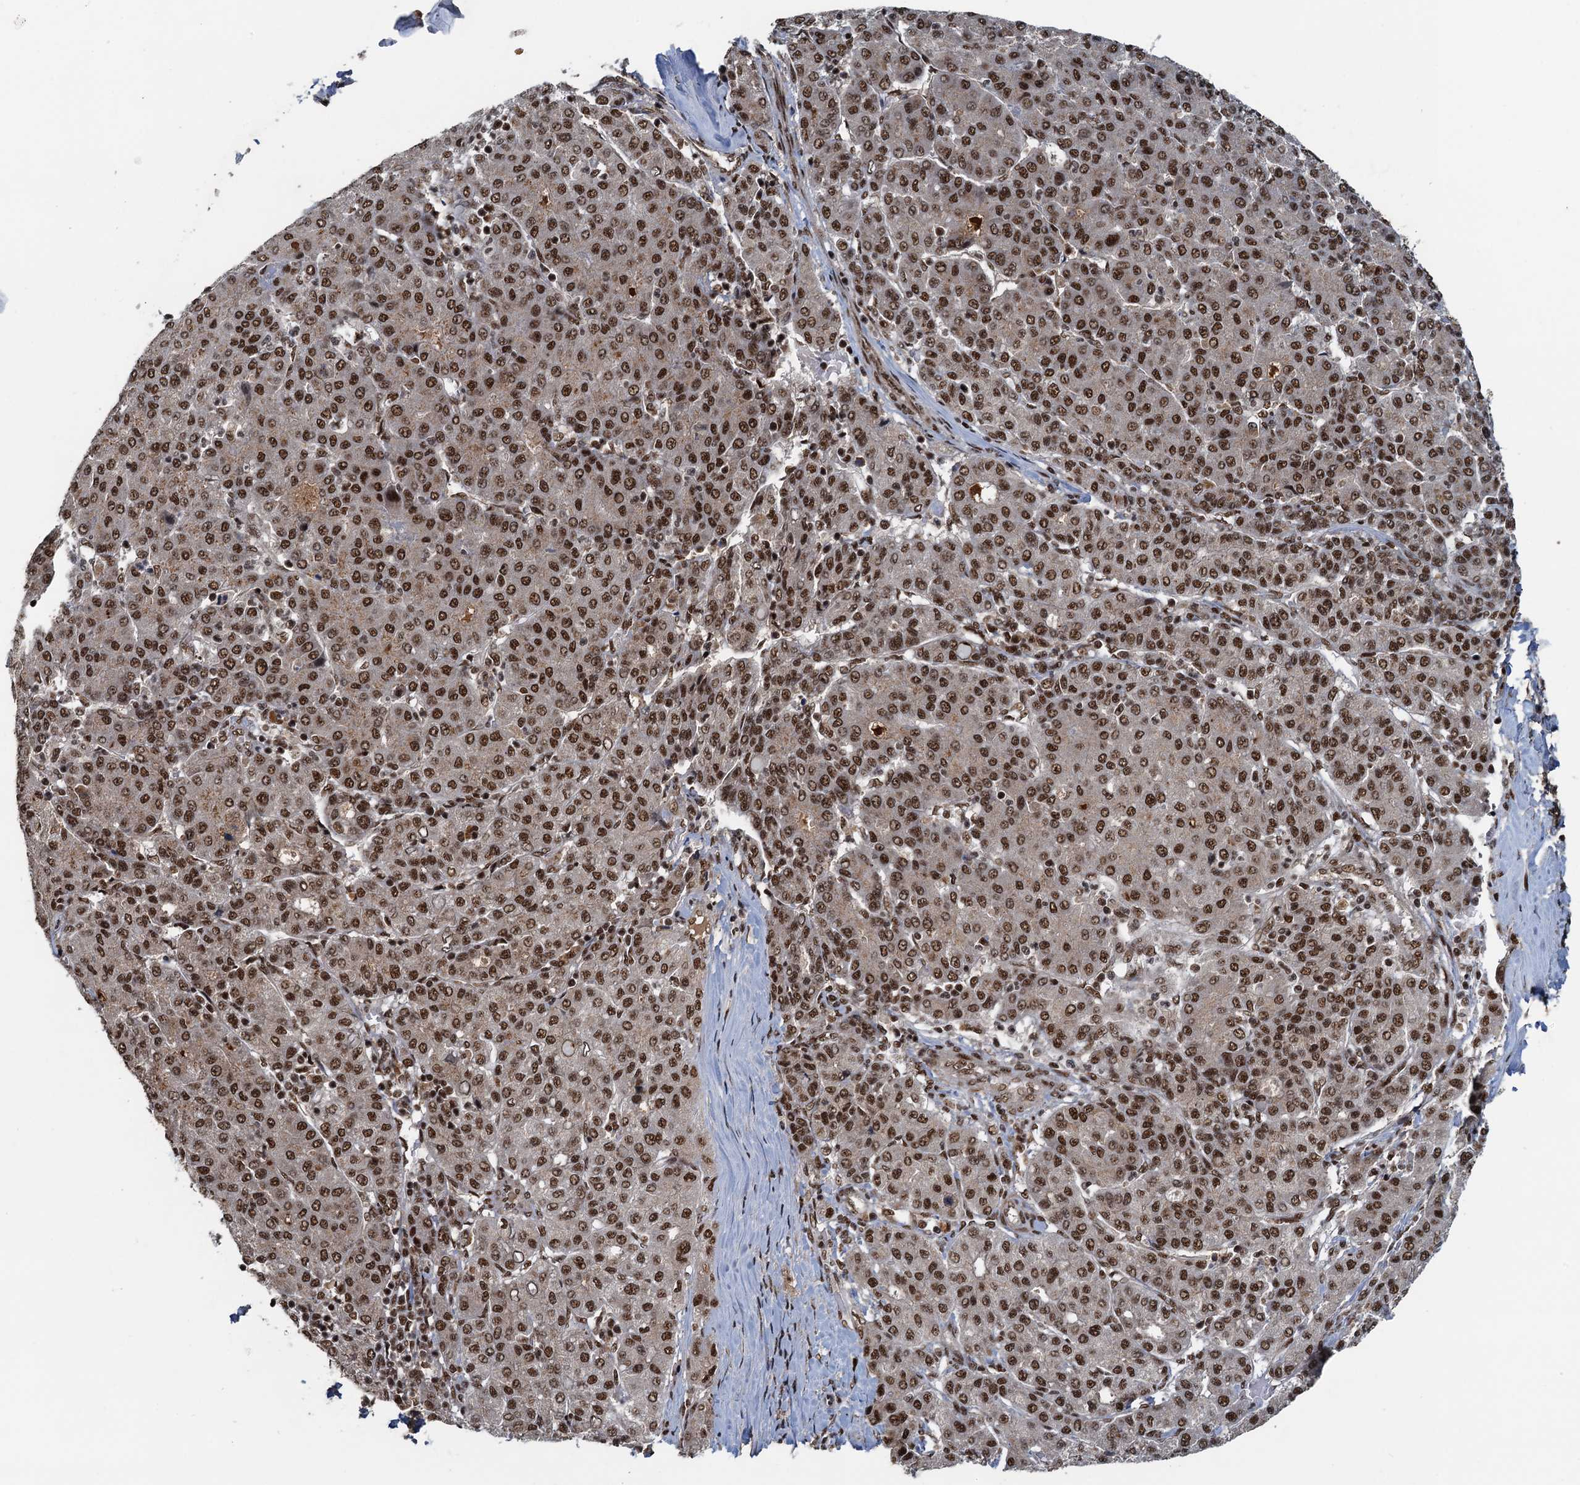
{"staining": {"intensity": "moderate", "quantity": ">75%", "location": "nuclear"}, "tissue": "liver cancer", "cell_type": "Tumor cells", "image_type": "cancer", "snomed": [{"axis": "morphology", "description": "Carcinoma, Hepatocellular, NOS"}, {"axis": "topography", "description": "Liver"}], "caption": "Immunohistochemical staining of liver hepatocellular carcinoma shows moderate nuclear protein staining in approximately >75% of tumor cells.", "gene": "ZC3H18", "patient": {"sex": "male", "age": 65}}